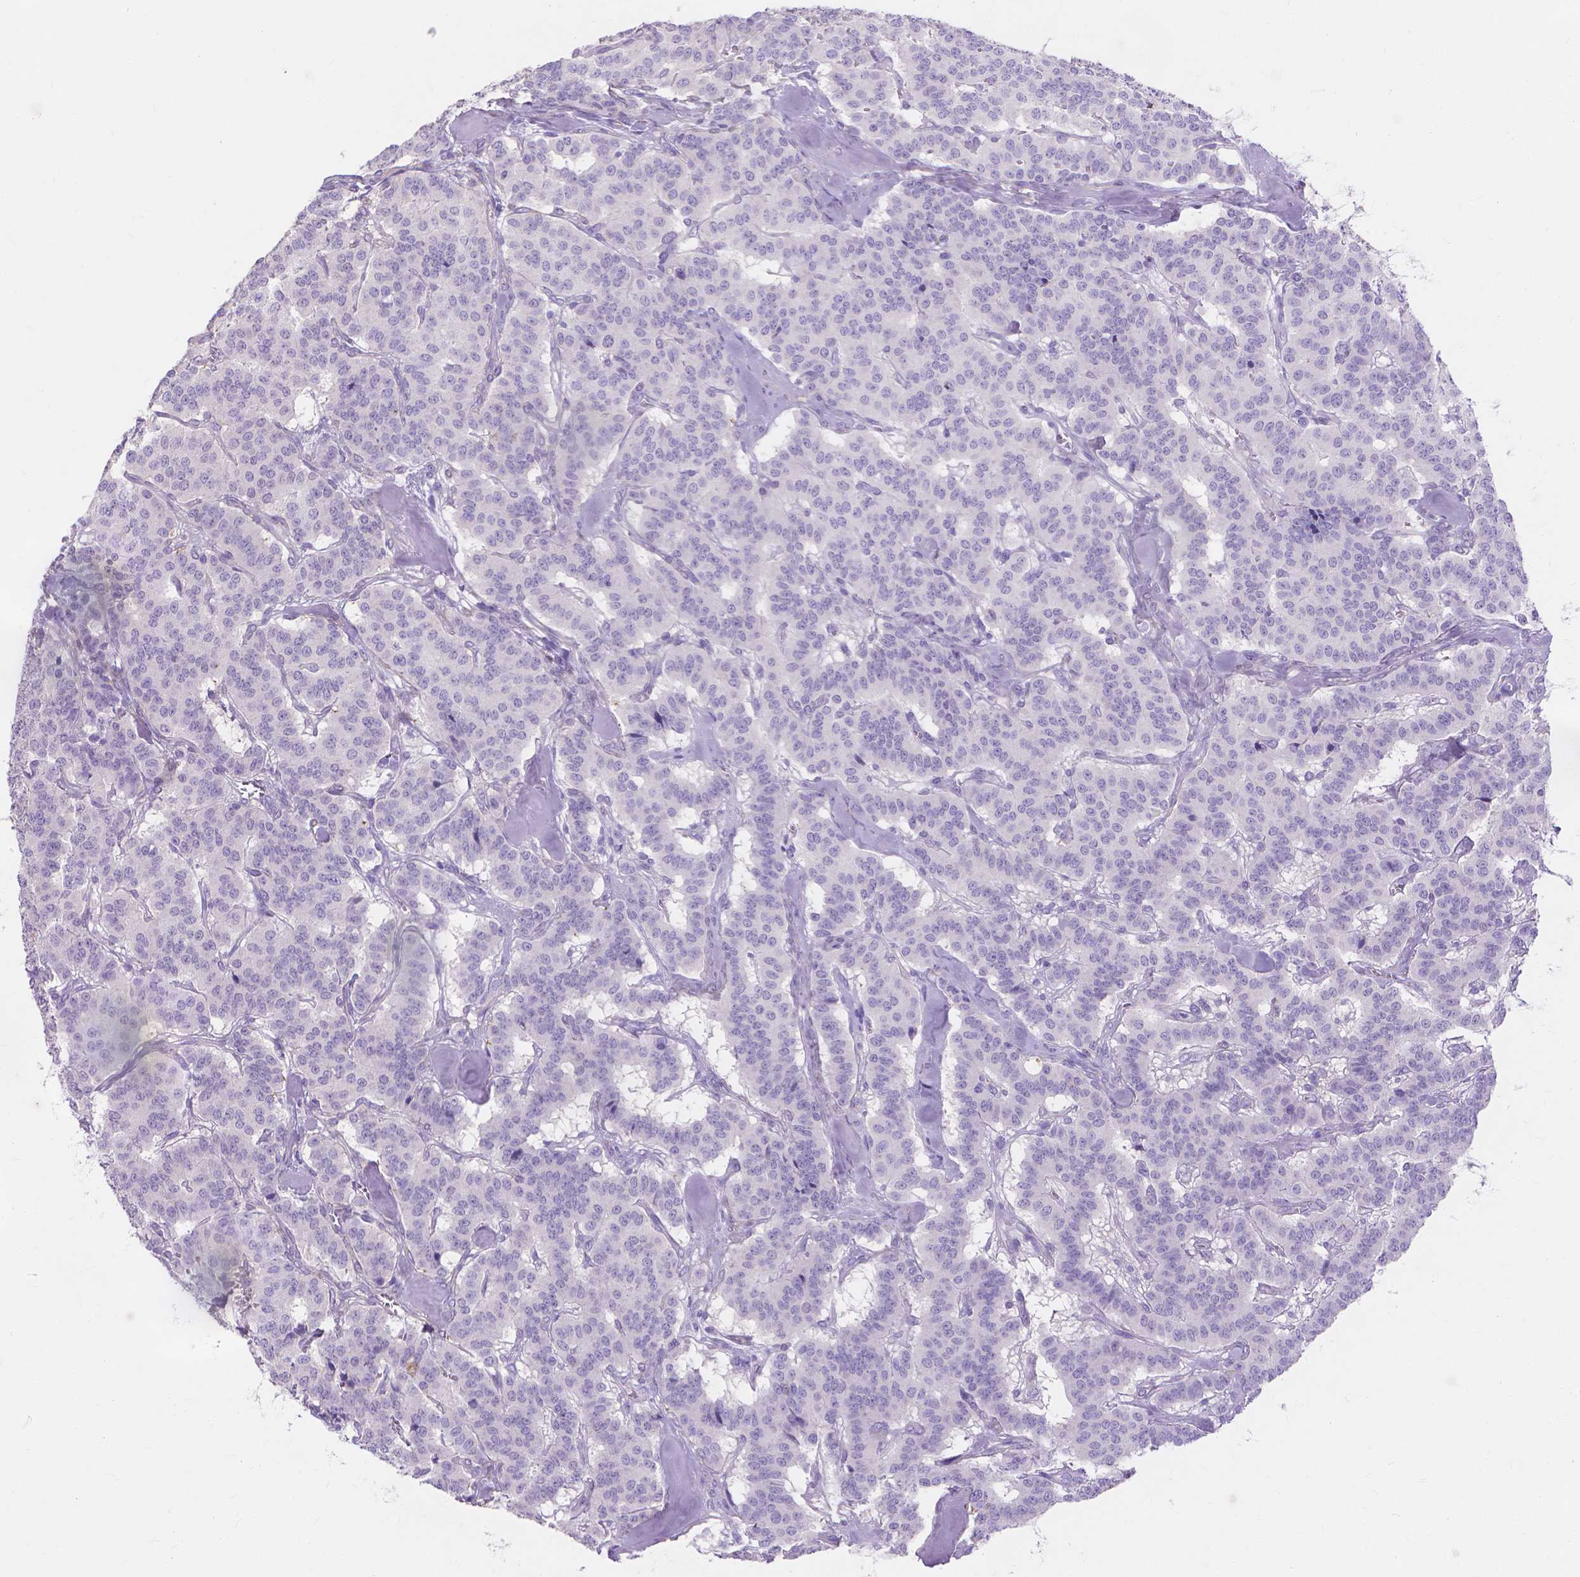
{"staining": {"intensity": "negative", "quantity": "none", "location": "none"}, "tissue": "carcinoid", "cell_type": "Tumor cells", "image_type": "cancer", "snomed": [{"axis": "morphology", "description": "Normal tissue, NOS"}, {"axis": "morphology", "description": "Carcinoid, malignant, NOS"}, {"axis": "topography", "description": "Lung"}], "caption": "The image reveals no staining of tumor cells in carcinoid (malignant).", "gene": "MBLAC1", "patient": {"sex": "female", "age": 46}}